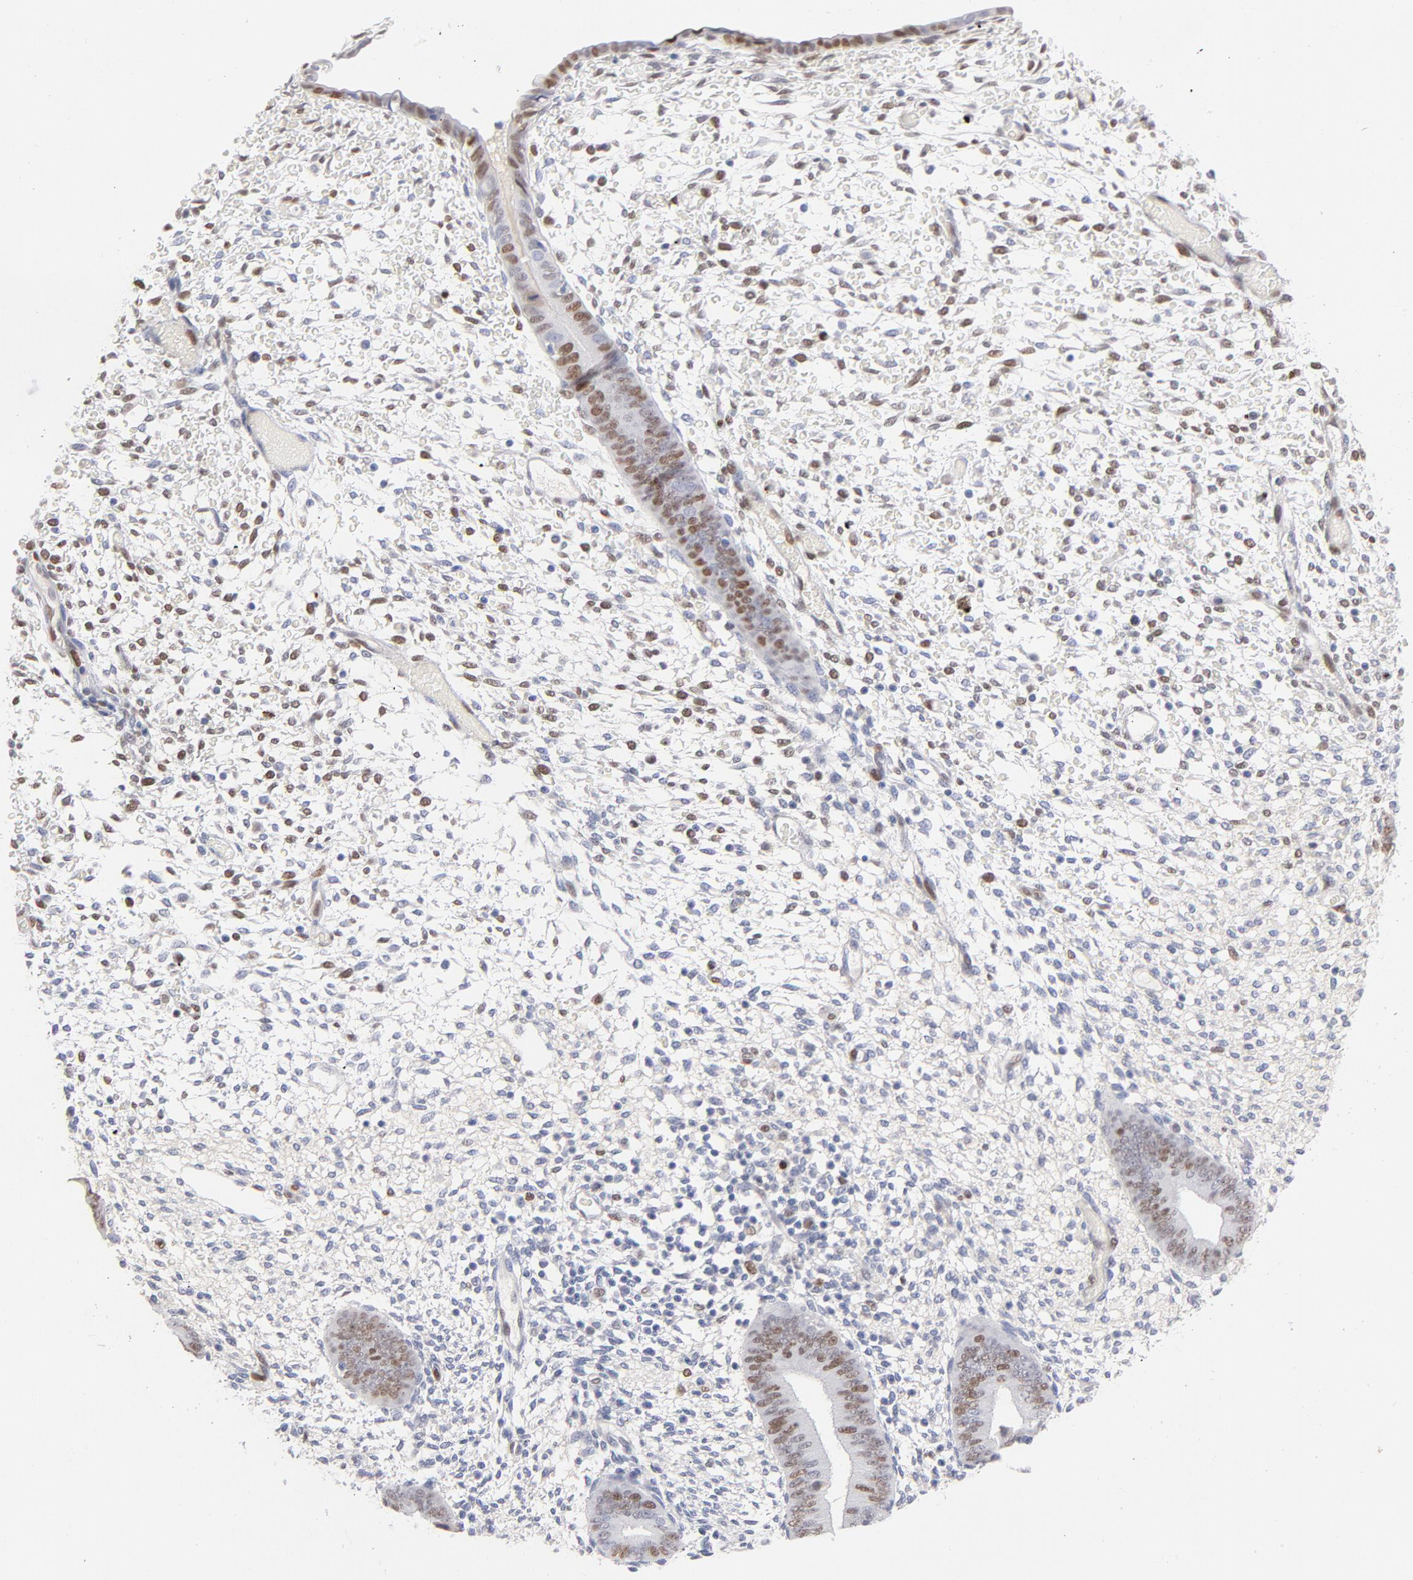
{"staining": {"intensity": "strong", "quantity": "<25%", "location": "nuclear"}, "tissue": "endometrium", "cell_type": "Cells in endometrial stroma", "image_type": "normal", "snomed": [{"axis": "morphology", "description": "Normal tissue, NOS"}, {"axis": "topography", "description": "Endometrium"}], "caption": "Immunohistochemical staining of normal endometrium reveals <25% levels of strong nuclear protein positivity in about <25% of cells in endometrial stroma.", "gene": "MCM7", "patient": {"sex": "female", "age": 42}}